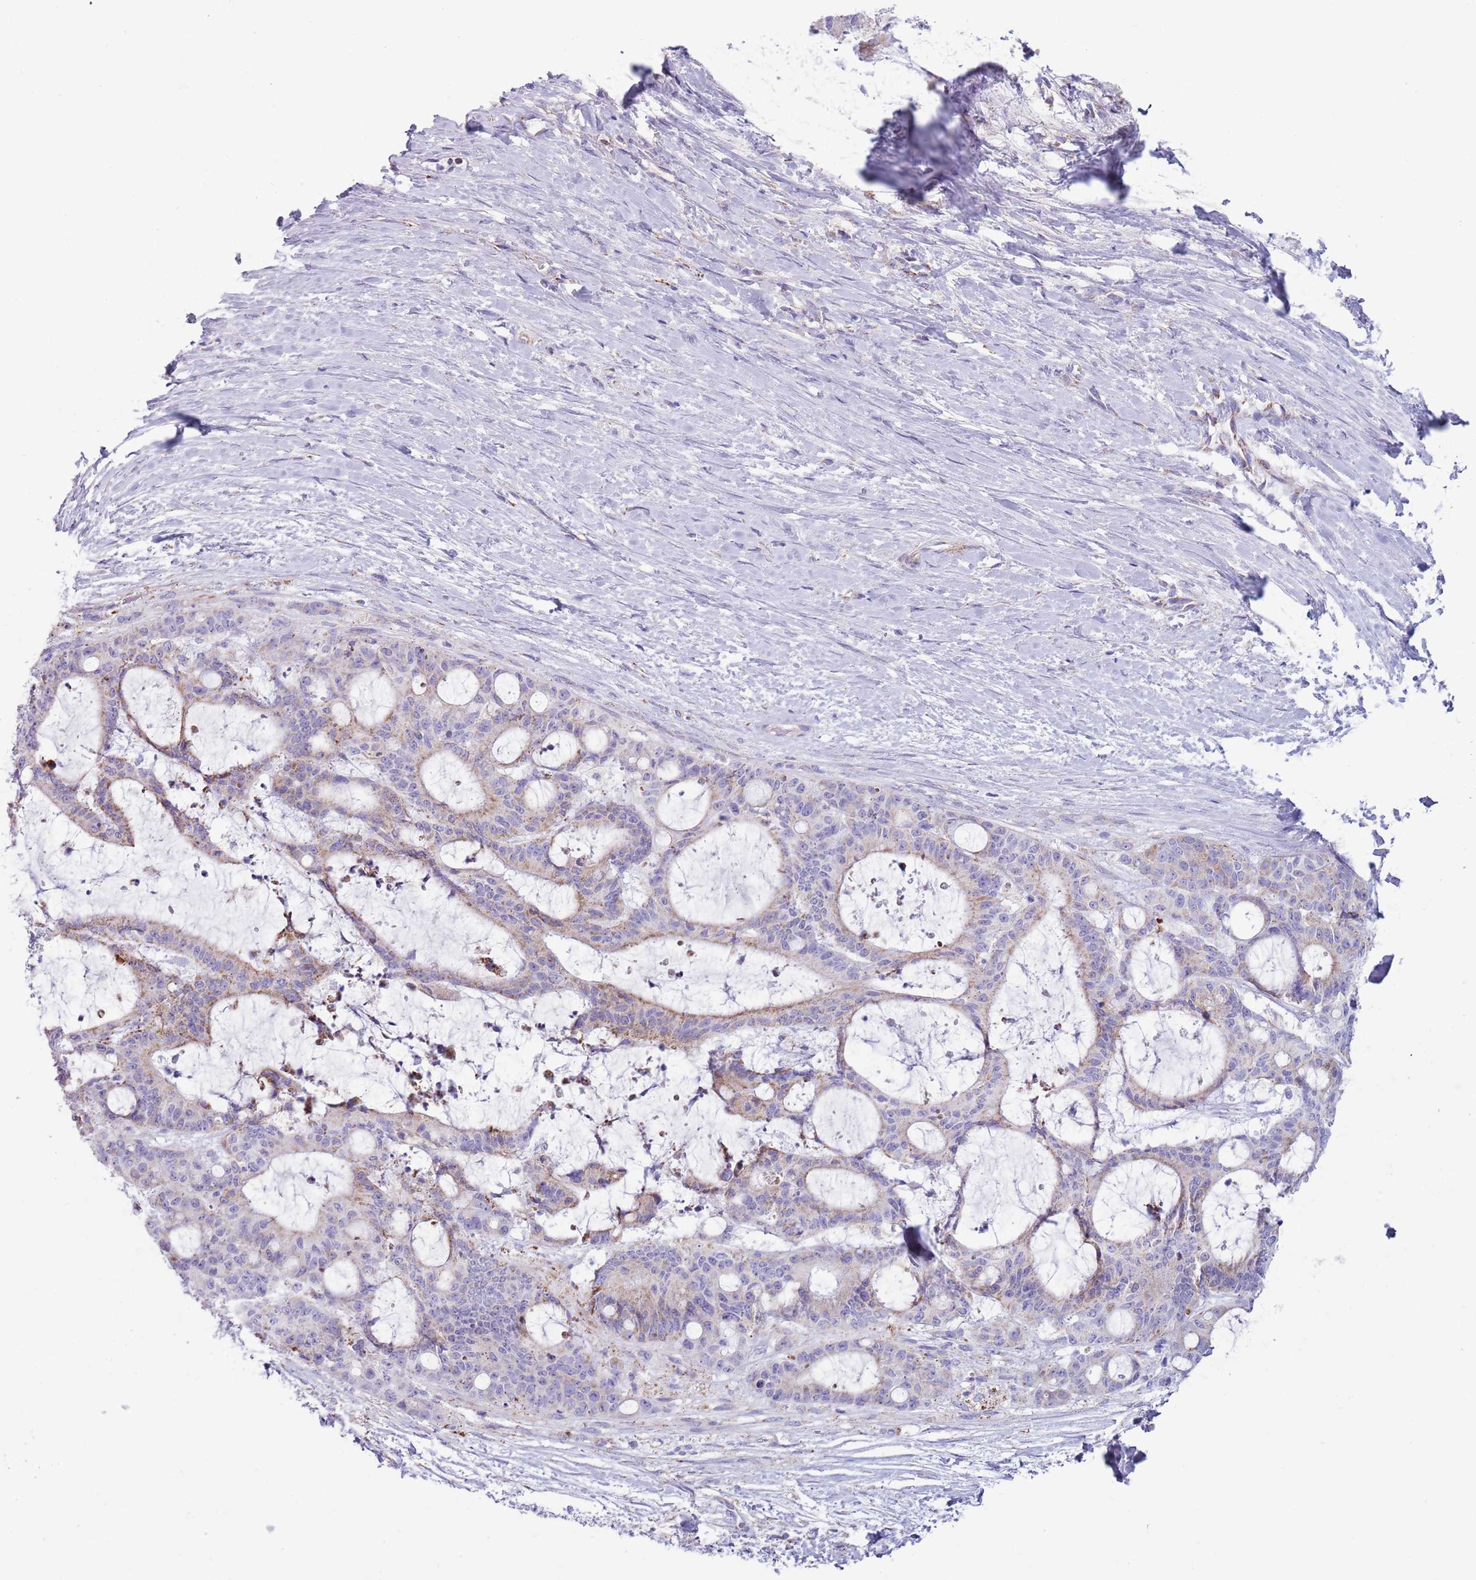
{"staining": {"intensity": "weak", "quantity": "25%-75%", "location": "cytoplasmic/membranous"}, "tissue": "liver cancer", "cell_type": "Tumor cells", "image_type": "cancer", "snomed": [{"axis": "morphology", "description": "Normal tissue, NOS"}, {"axis": "morphology", "description": "Cholangiocarcinoma"}, {"axis": "topography", "description": "Liver"}, {"axis": "topography", "description": "Peripheral nerve tissue"}], "caption": "Immunohistochemical staining of human cholangiocarcinoma (liver) exhibits weak cytoplasmic/membranous protein expression in approximately 25%-75% of tumor cells.", "gene": "ATP6V1B1", "patient": {"sex": "female", "age": 73}}